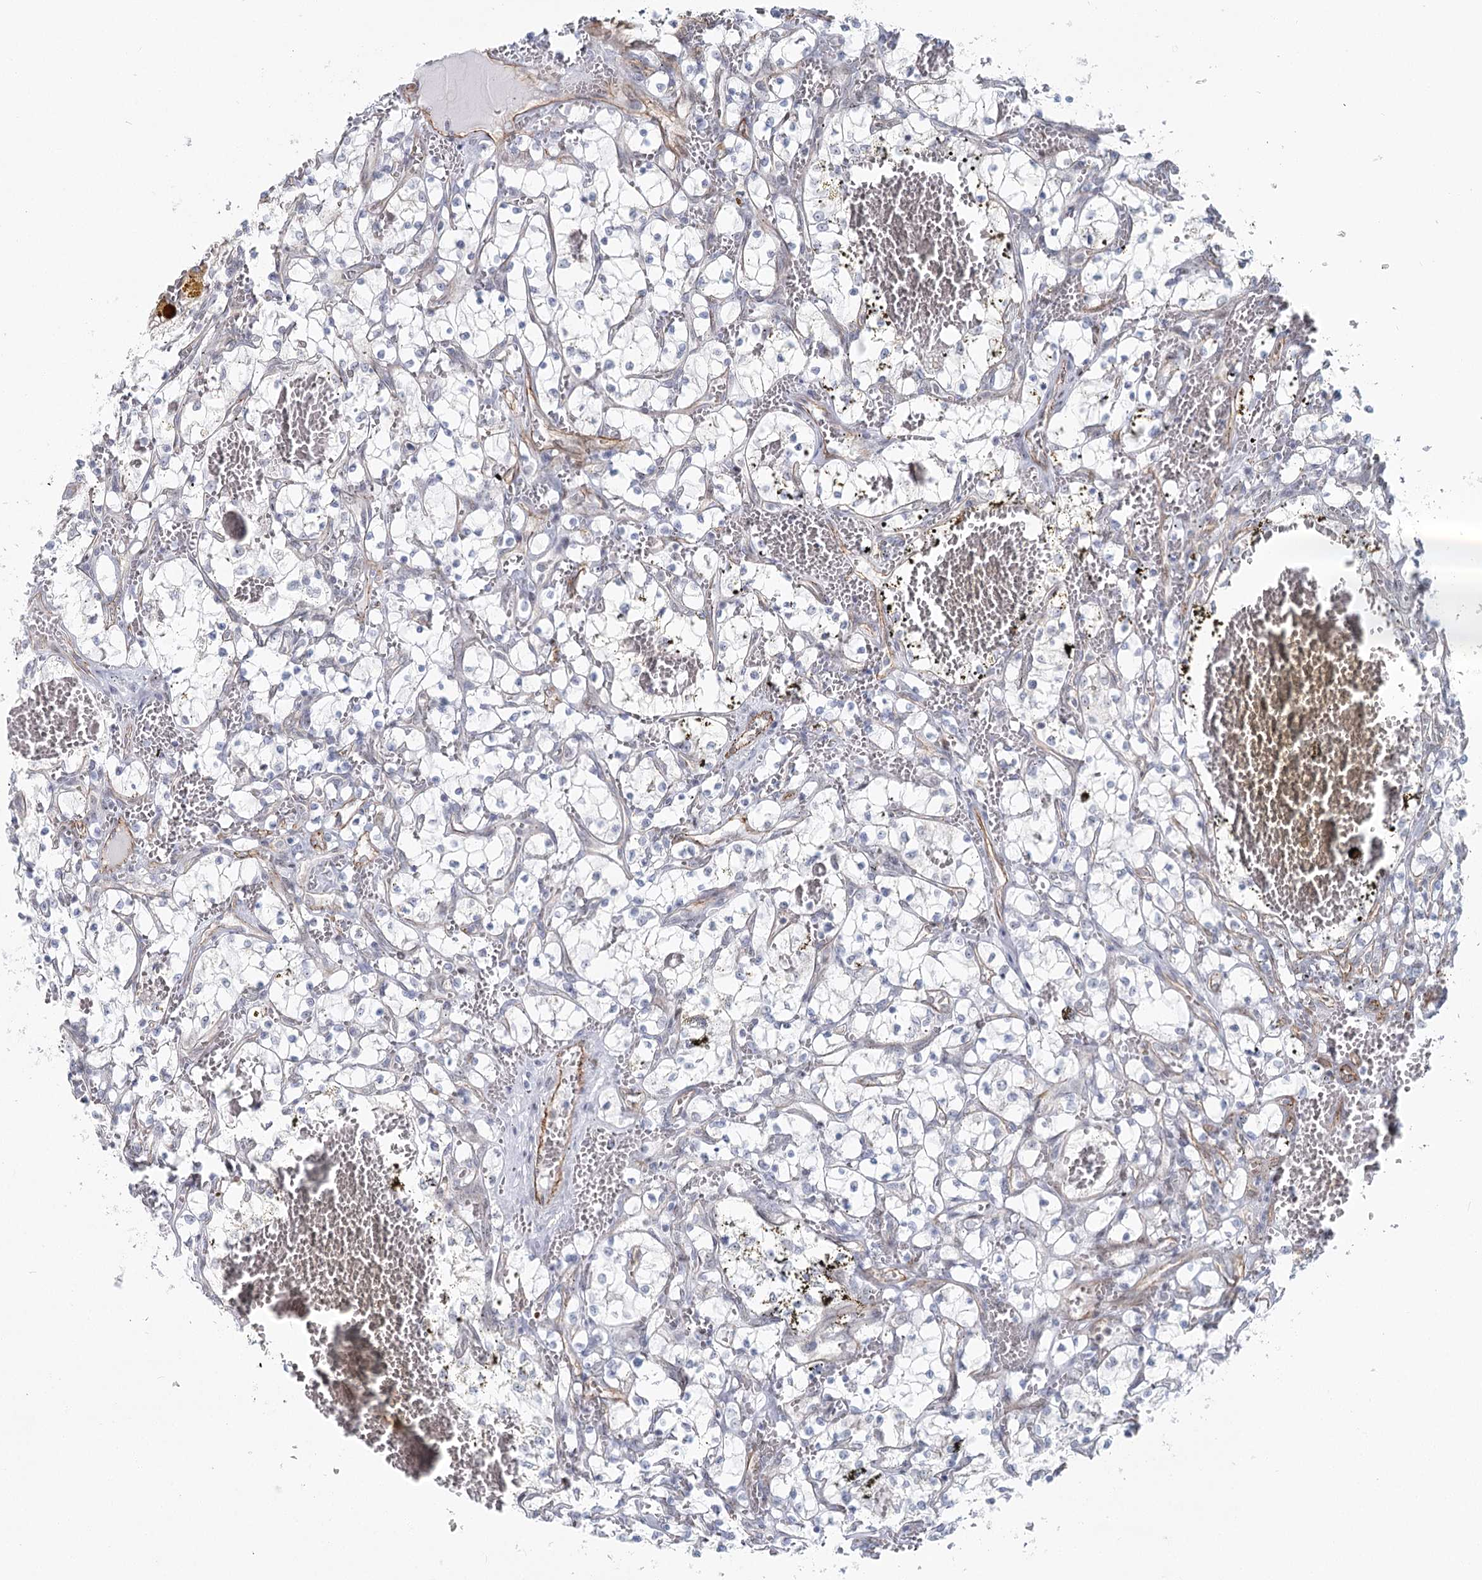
{"staining": {"intensity": "negative", "quantity": "none", "location": "none"}, "tissue": "renal cancer", "cell_type": "Tumor cells", "image_type": "cancer", "snomed": [{"axis": "morphology", "description": "Adenocarcinoma, NOS"}, {"axis": "topography", "description": "Kidney"}], "caption": "A micrograph of adenocarcinoma (renal) stained for a protein shows no brown staining in tumor cells.", "gene": "ABHD8", "patient": {"sex": "female", "age": 69}}